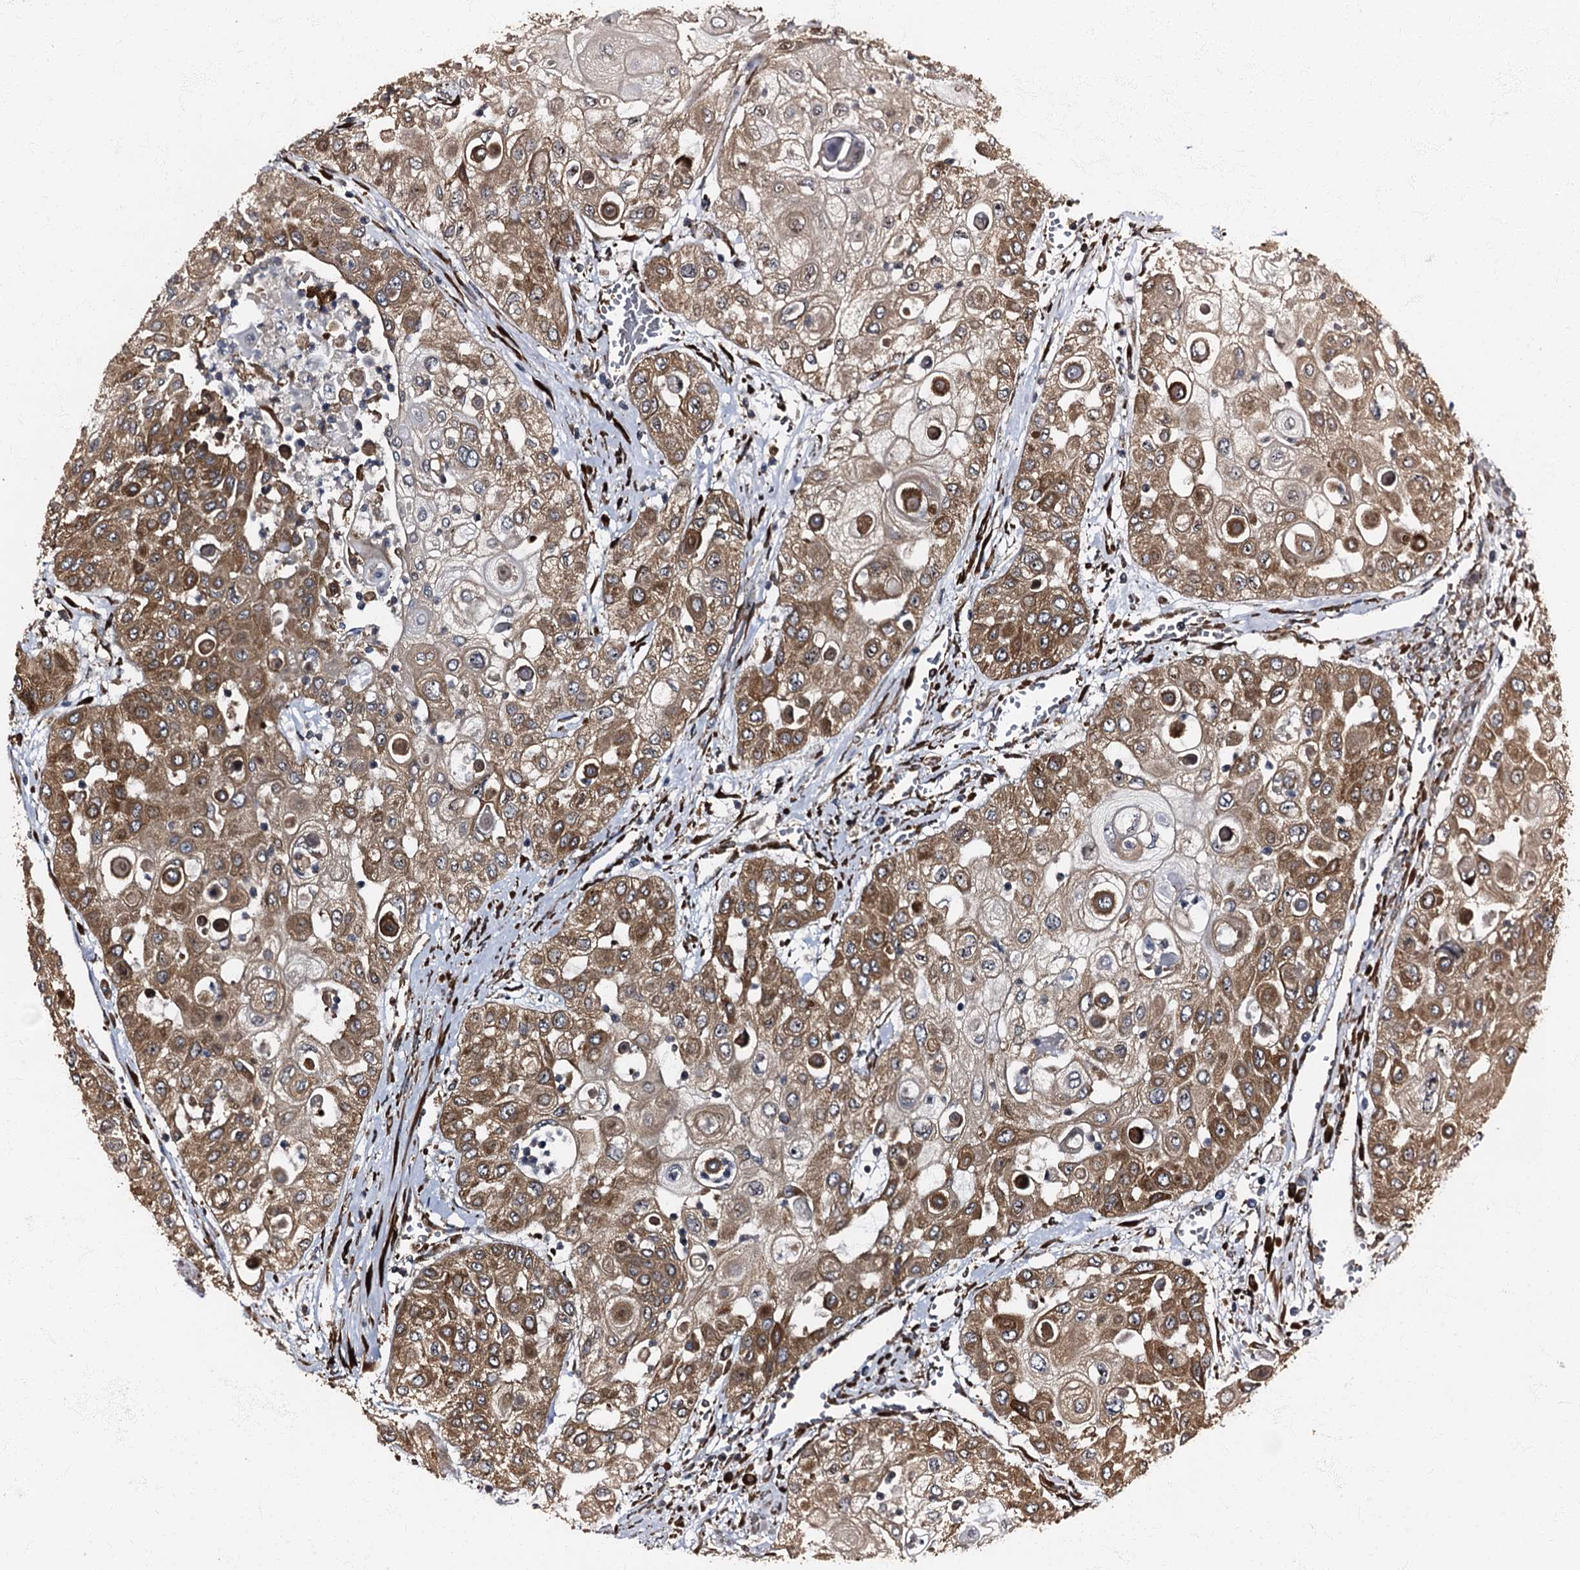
{"staining": {"intensity": "moderate", "quantity": ">75%", "location": "cytoplasmic/membranous"}, "tissue": "urothelial cancer", "cell_type": "Tumor cells", "image_type": "cancer", "snomed": [{"axis": "morphology", "description": "Urothelial carcinoma, High grade"}, {"axis": "topography", "description": "Urinary bladder"}], "caption": "Immunohistochemistry (DAB (3,3'-diaminobenzidine)) staining of human urothelial cancer shows moderate cytoplasmic/membranous protein positivity in approximately >75% of tumor cells.", "gene": "ATP2C1", "patient": {"sex": "female", "age": 79}}